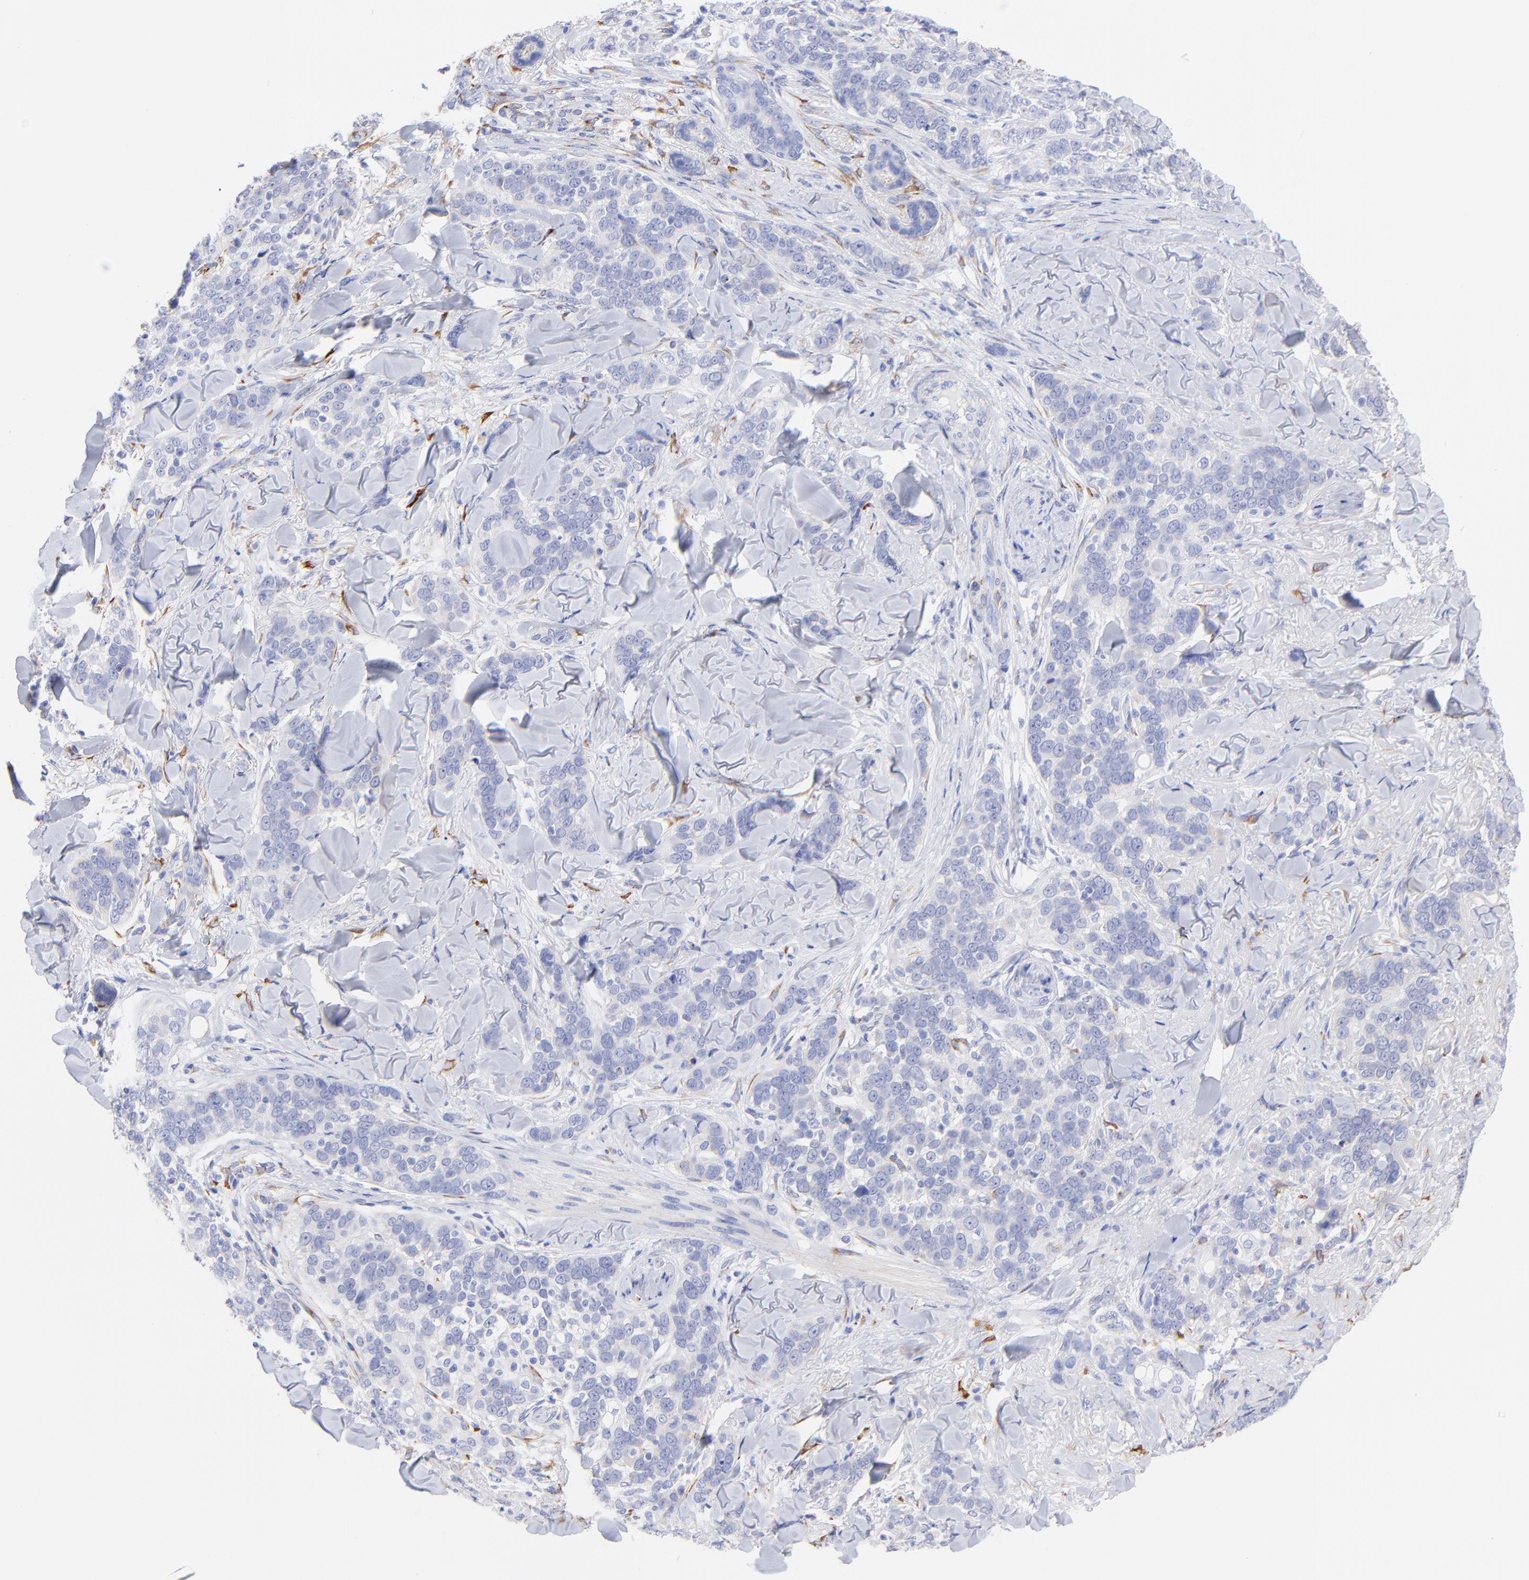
{"staining": {"intensity": "moderate", "quantity": "<25%", "location": "cytoplasmic/membranous"}, "tissue": "skin cancer", "cell_type": "Tumor cells", "image_type": "cancer", "snomed": [{"axis": "morphology", "description": "Normal tissue, NOS"}, {"axis": "morphology", "description": "Squamous cell carcinoma, NOS"}, {"axis": "topography", "description": "Skin"}], "caption": "High-magnification brightfield microscopy of skin cancer (squamous cell carcinoma) stained with DAB (brown) and counterstained with hematoxylin (blue). tumor cells exhibit moderate cytoplasmic/membranous expression is appreciated in about<25% of cells.", "gene": "C1QTNF6", "patient": {"sex": "female", "age": 83}}